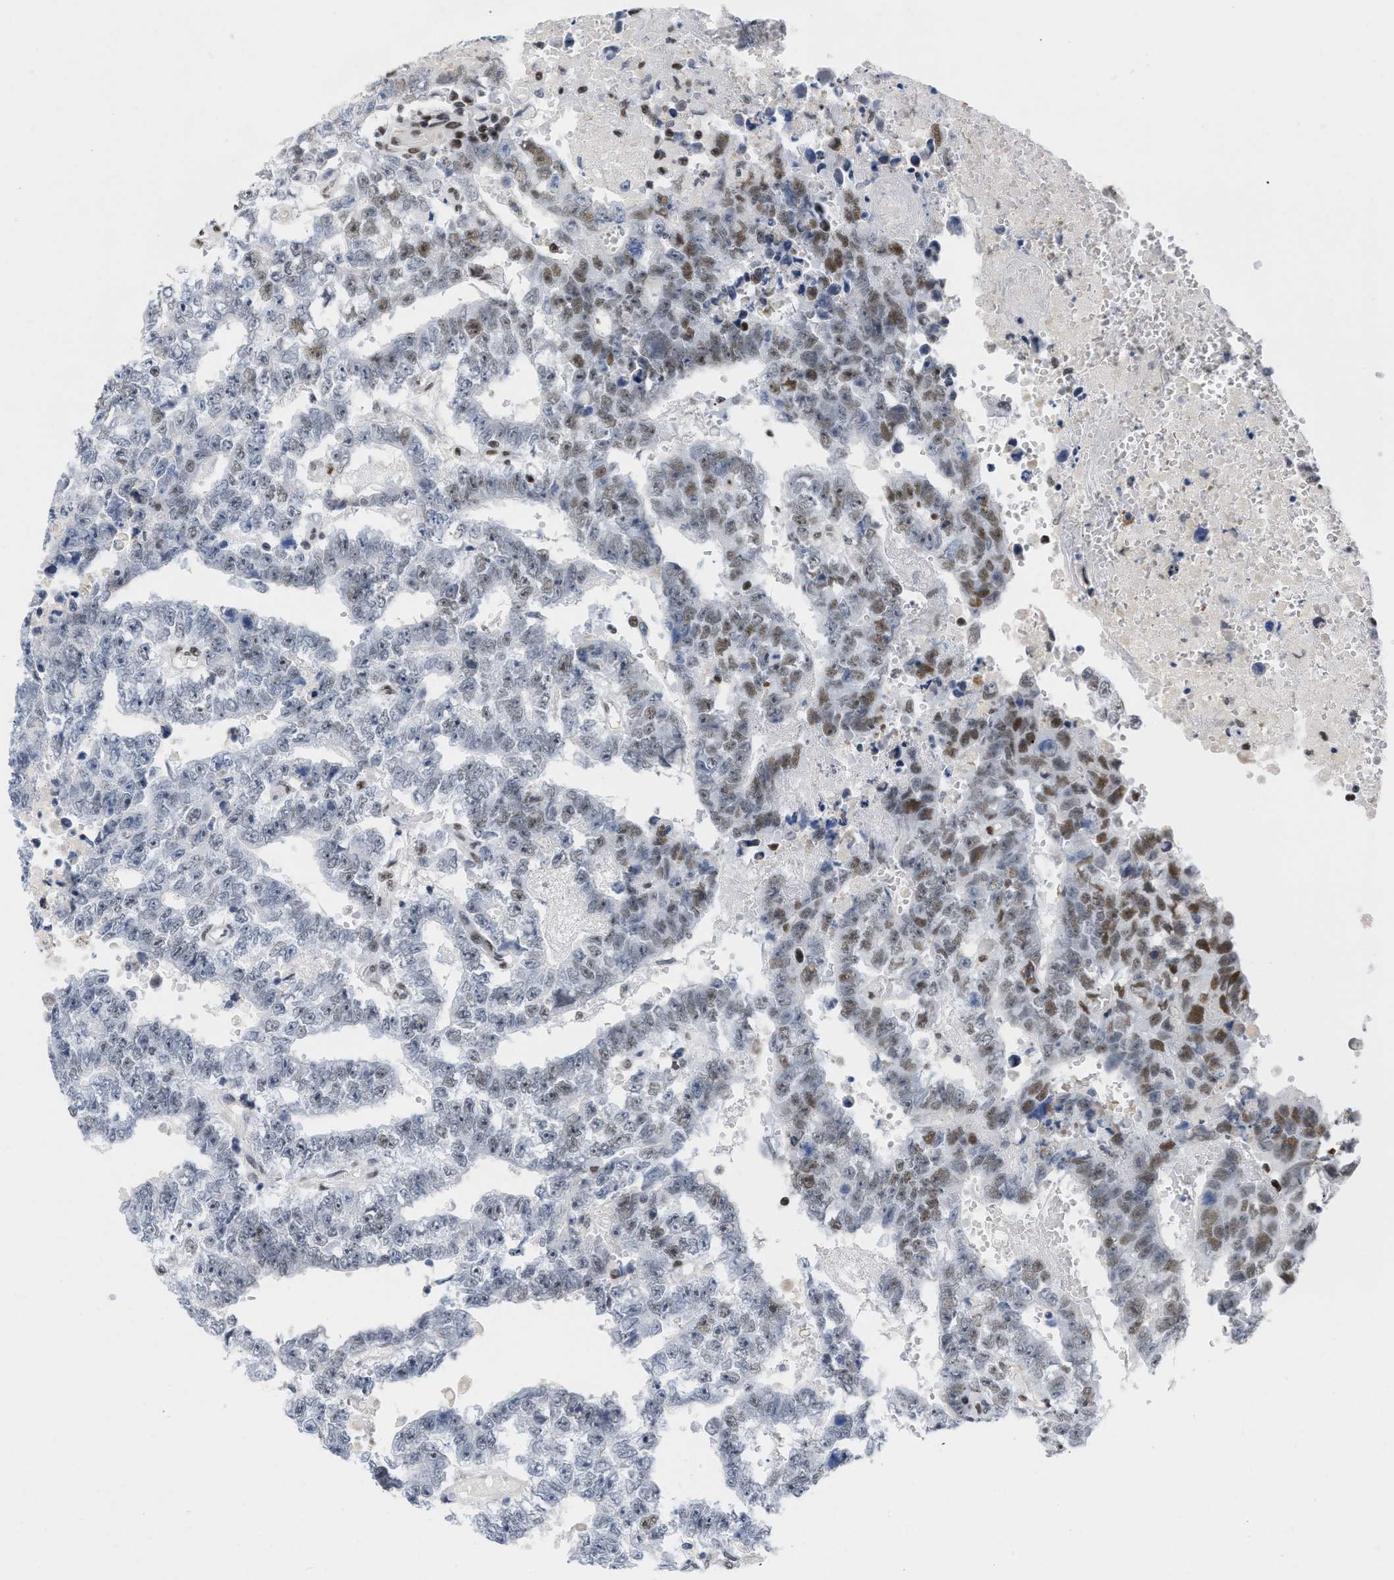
{"staining": {"intensity": "moderate", "quantity": "<25%", "location": "nuclear"}, "tissue": "testis cancer", "cell_type": "Tumor cells", "image_type": "cancer", "snomed": [{"axis": "morphology", "description": "Carcinoma, Embryonal, NOS"}, {"axis": "topography", "description": "Testis"}], "caption": "DAB (3,3'-diaminobenzidine) immunohistochemical staining of human testis embryonal carcinoma shows moderate nuclear protein positivity in approximately <25% of tumor cells.", "gene": "MIER1", "patient": {"sex": "male", "age": 25}}